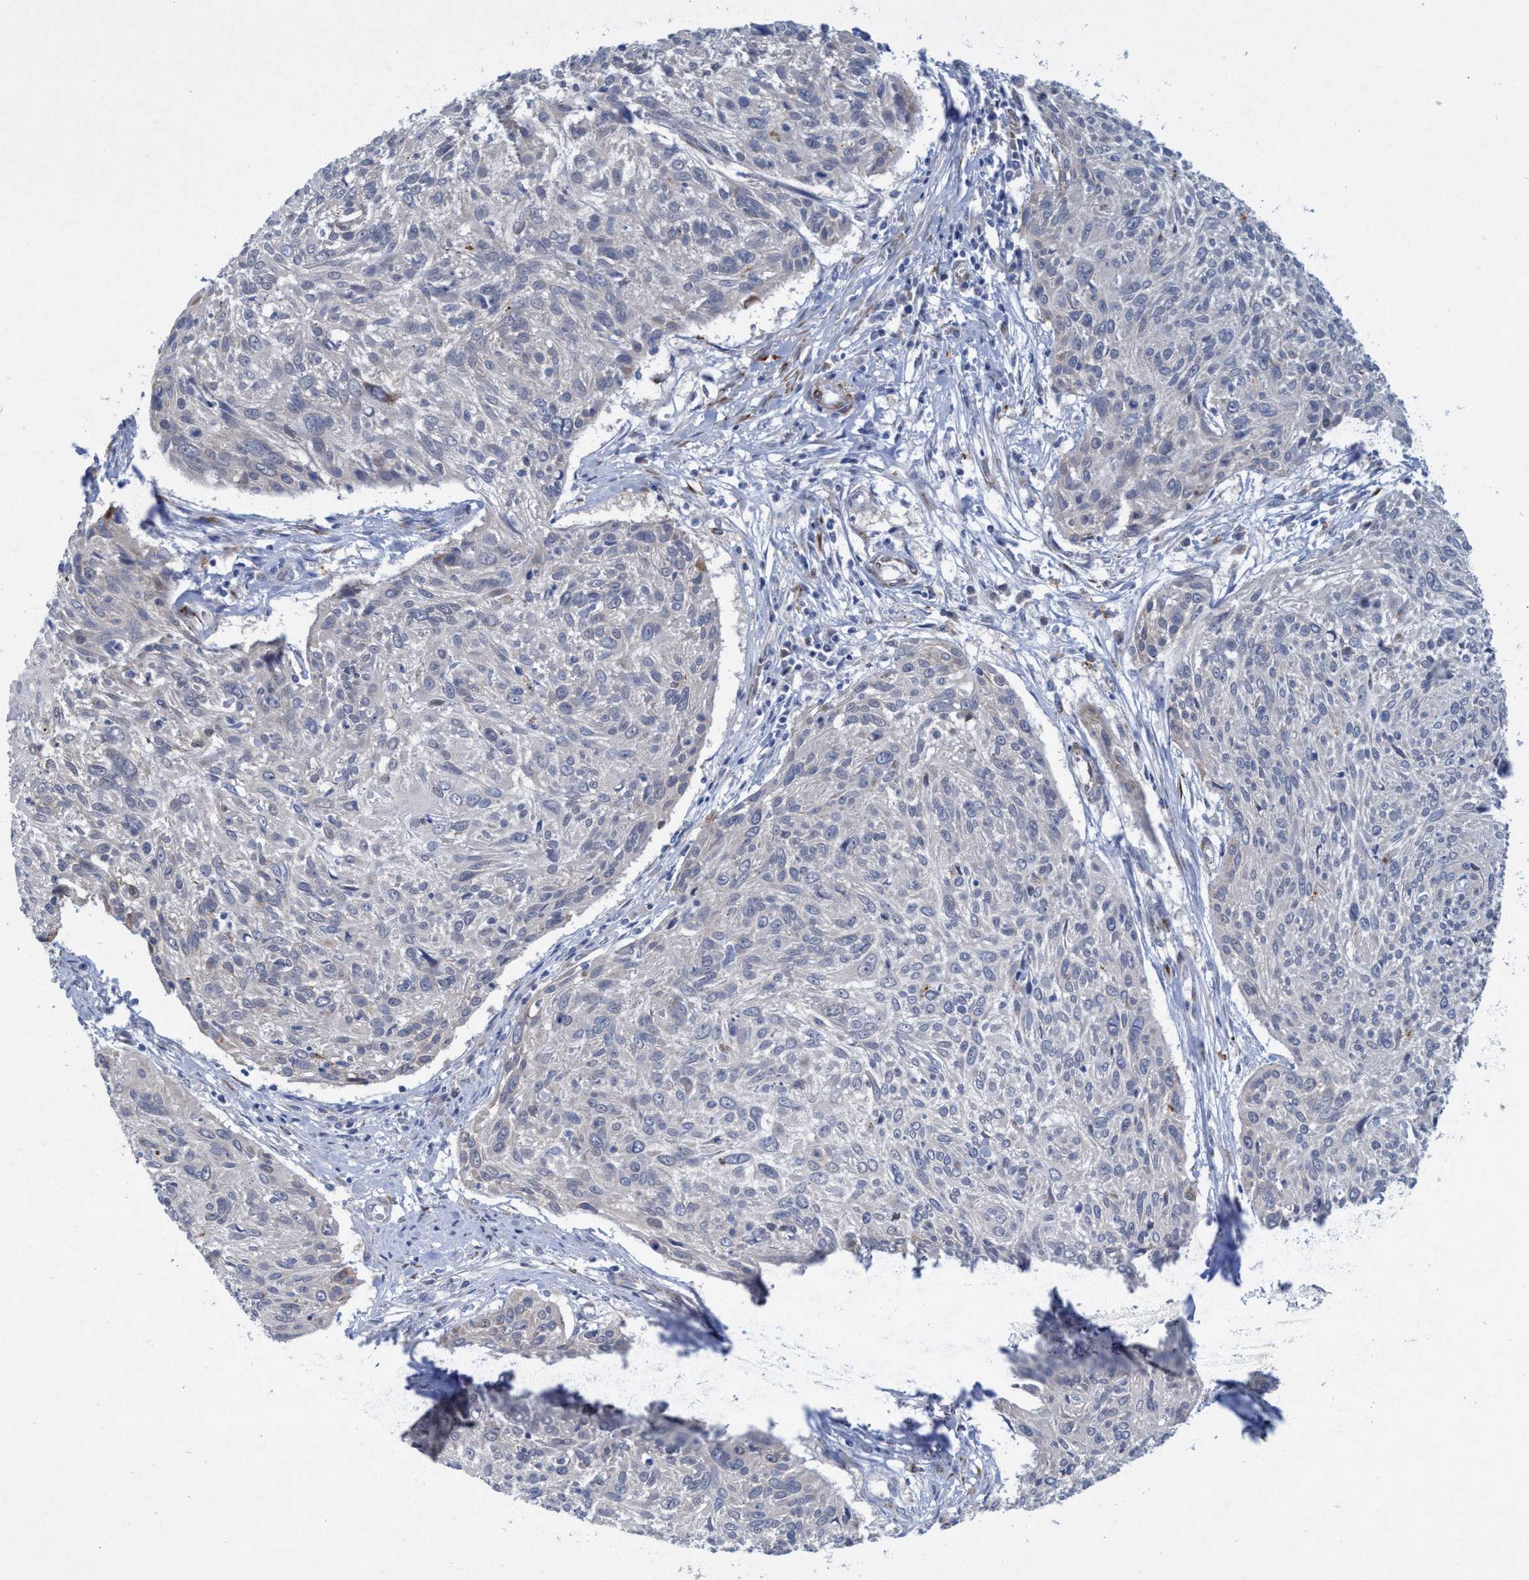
{"staining": {"intensity": "negative", "quantity": "none", "location": "none"}, "tissue": "cervical cancer", "cell_type": "Tumor cells", "image_type": "cancer", "snomed": [{"axis": "morphology", "description": "Squamous cell carcinoma, NOS"}, {"axis": "topography", "description": "Cervix"}], "caption": "Protein analysis of cervical cancer shows no significant expression in tumor cells.", "gene": "SLC43A2", "patient": {"sex": "female", "age": 51}}